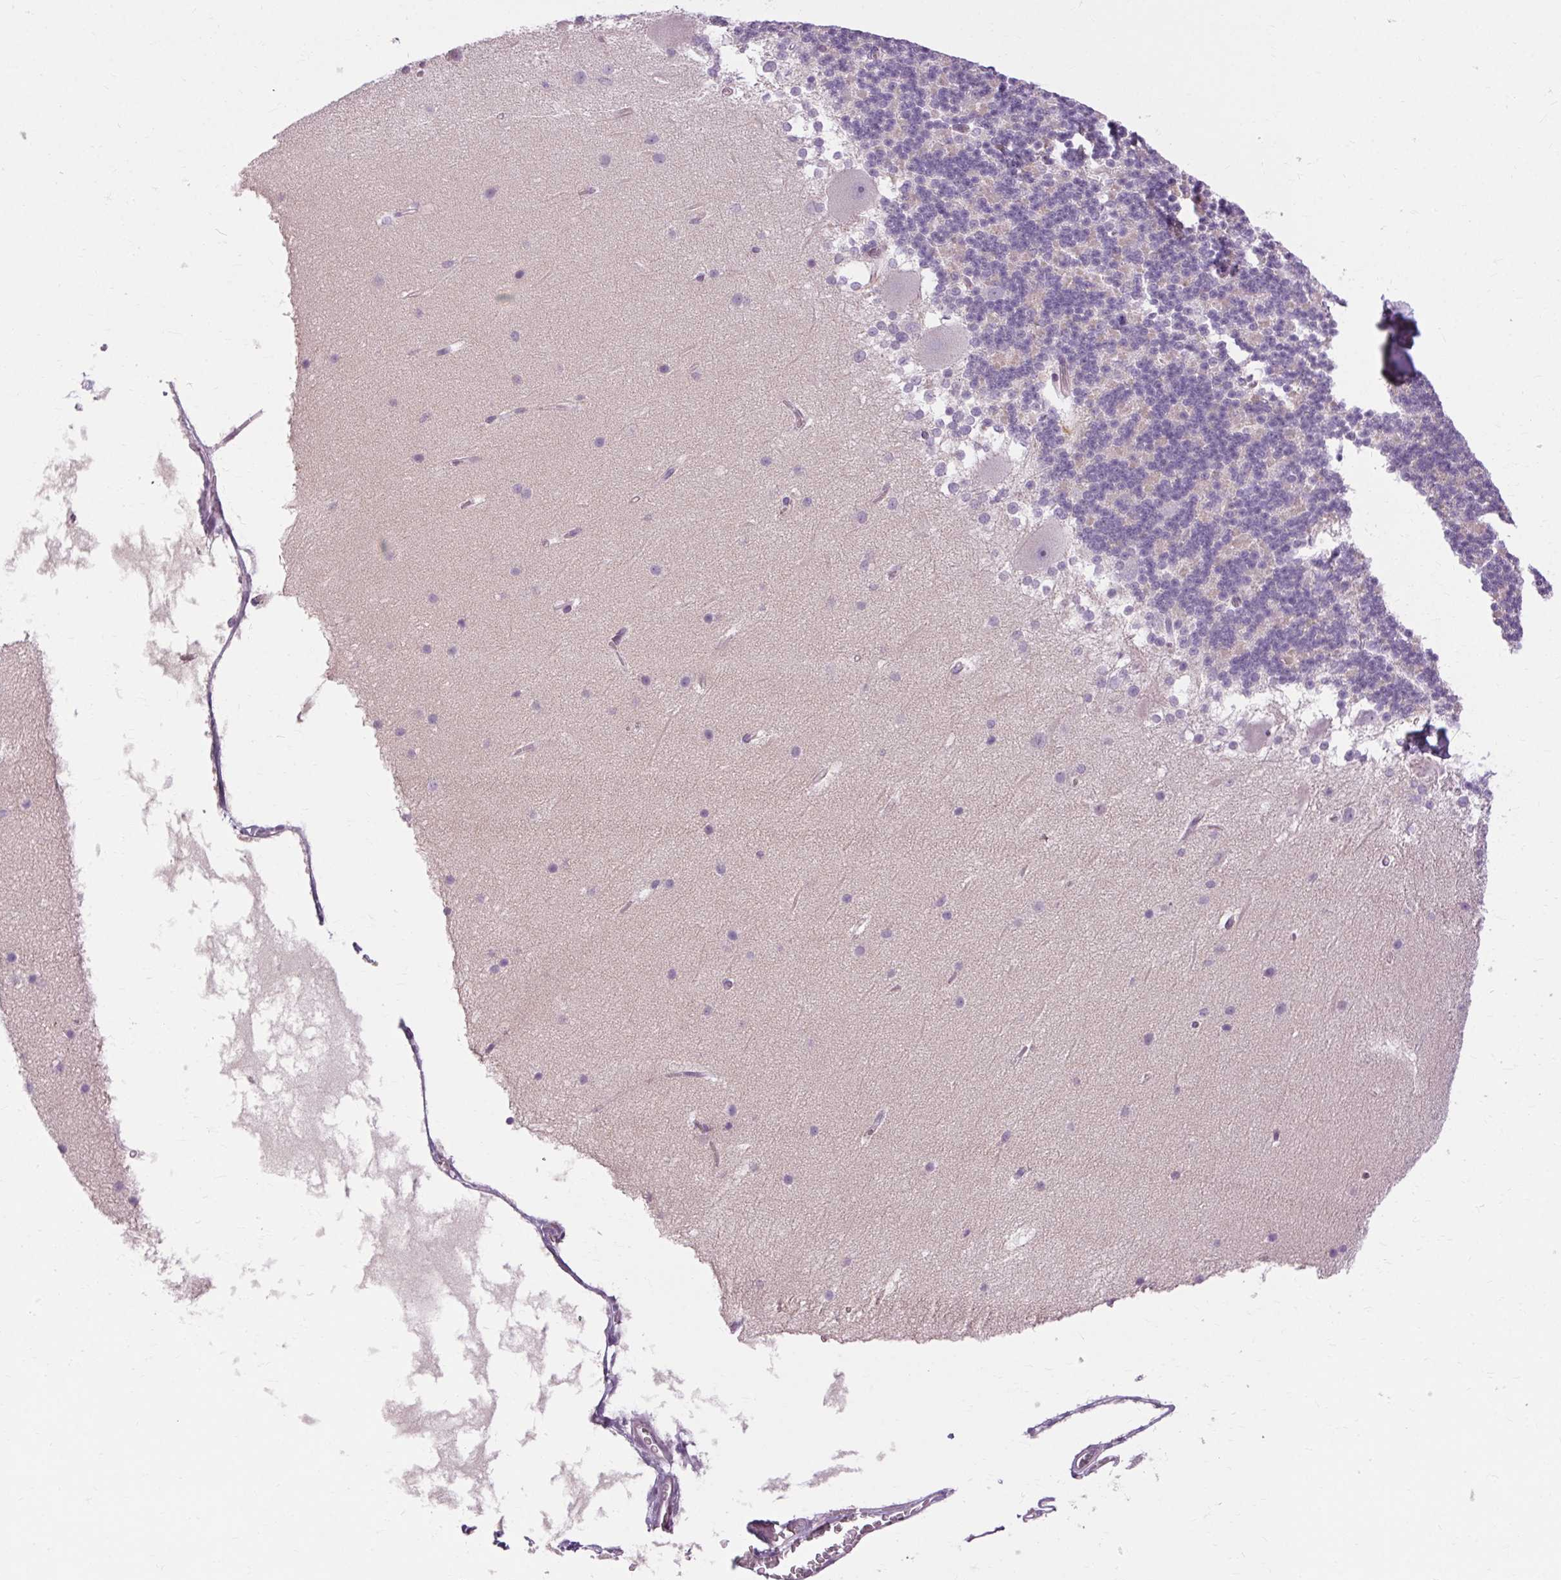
{"staining": {"intensity": "weak", "quantity": "<25%", "location": "cytoplasmic/membranous"}, "tissue": "cerebellum", "cell_type": "Cells in granular layer", "image_type": "normal", "snomed": [{"axis": "morphology", "description": "Normal tissue, NOS"}, {"axis": "topography", "description": "Cerebellum"}], "caption": "Immunohistochemistry (IHC) image of unremarkable cerebellum stained for a protein (brown), which reveals no staining in cells in granular layer. (IHC, brightfield microscopy, high magnification).", "gene": "TM6SF1", "patient": {"sex": "female", "age": 19}}